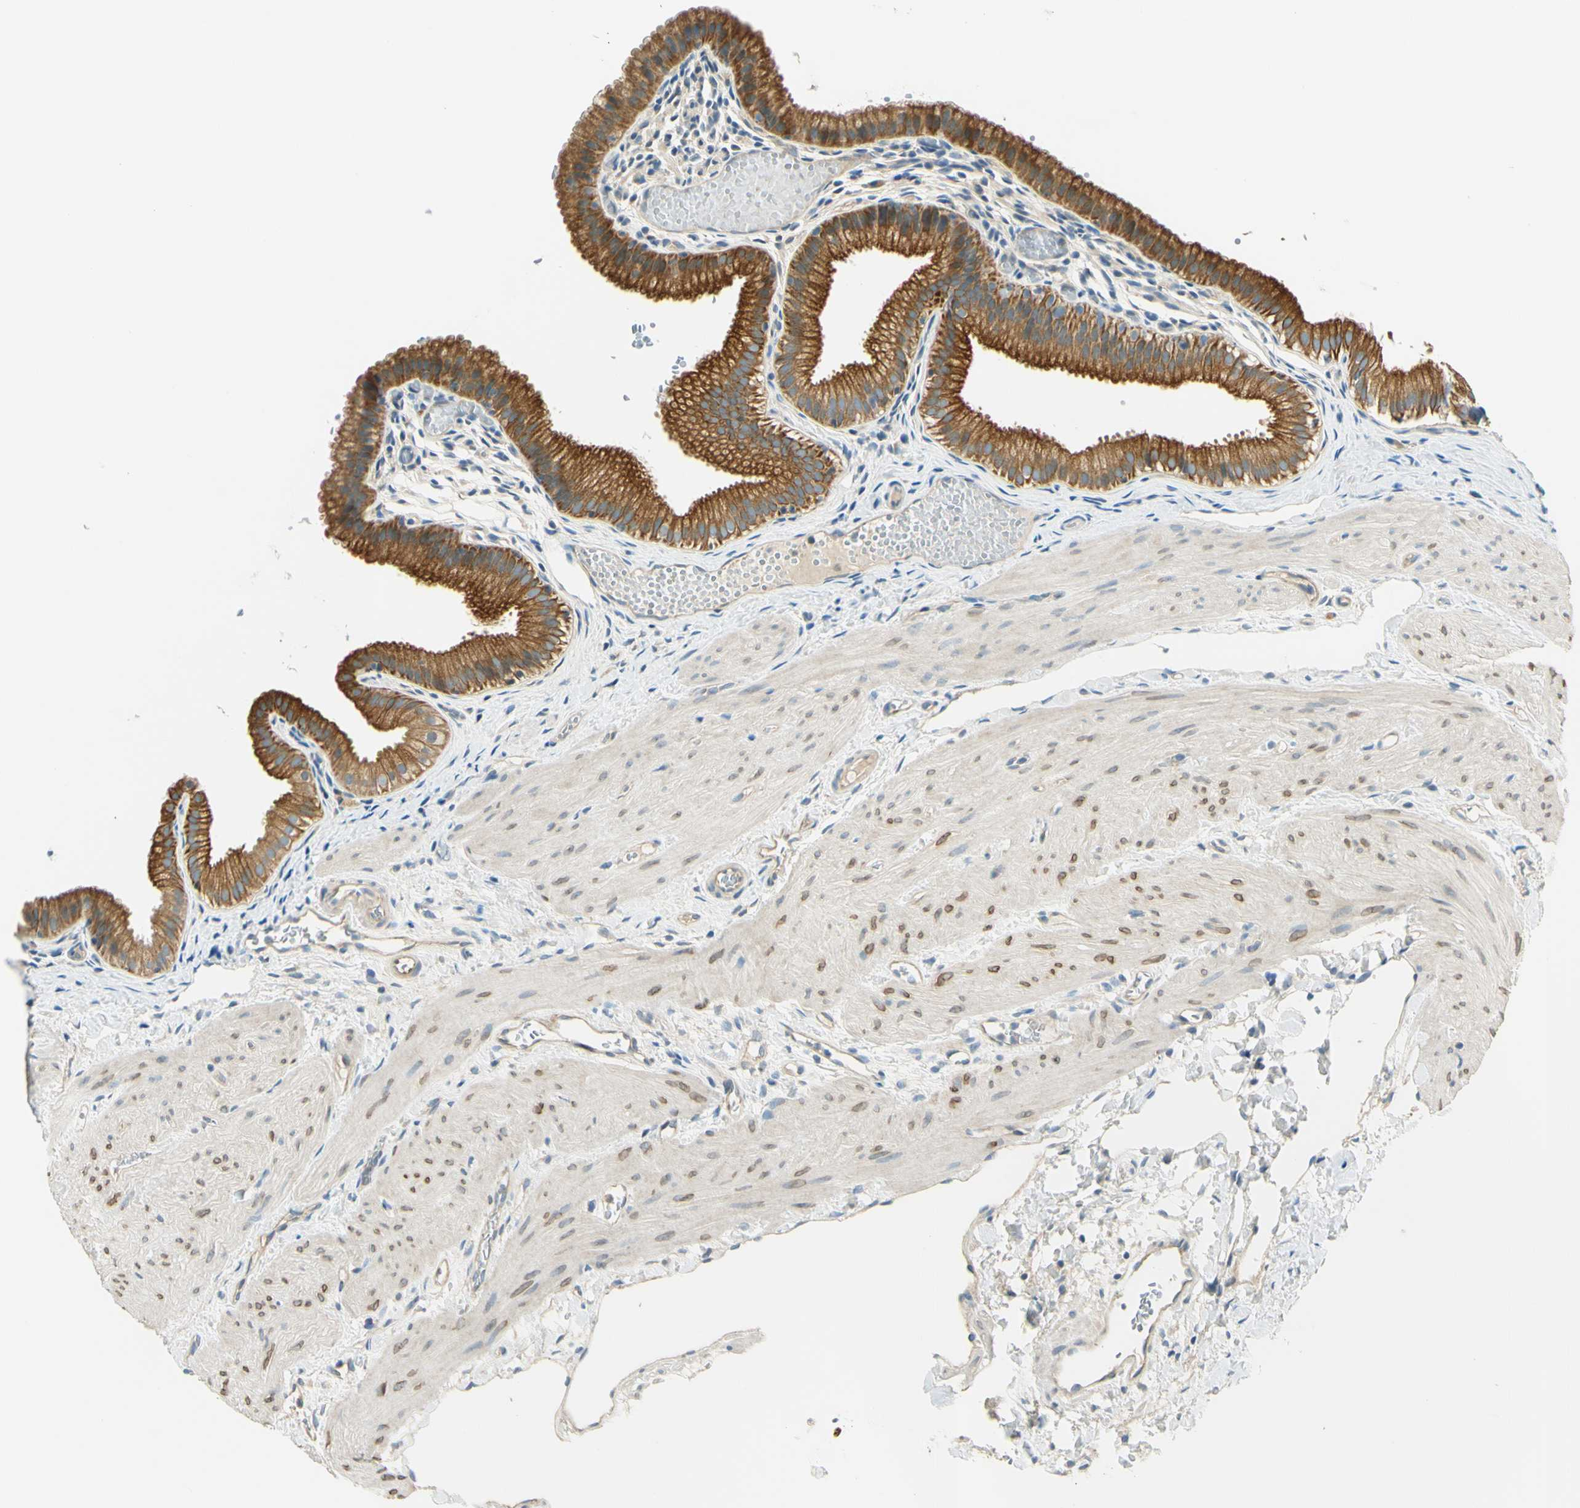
{"staining": {"intensity": "strong", "quantity": ">75%", "location": "cytoplasmic/membranous"}, "tissue": "gallbladder", "cell_type": "Glandular cells", "image_type": "normal", "snomed": [{"axis": "morphology", "description": "Normal tissue, NOS"}, {"axis": "topography", "description": "Gallbladder"}], "caption": "Glandular cells show strong cytoplasmic/membranous positivity in approximately >75% of cells in normal gallbladder.", "gene": "LAMA3", "patient": {"sex": "female", "age": 26}}